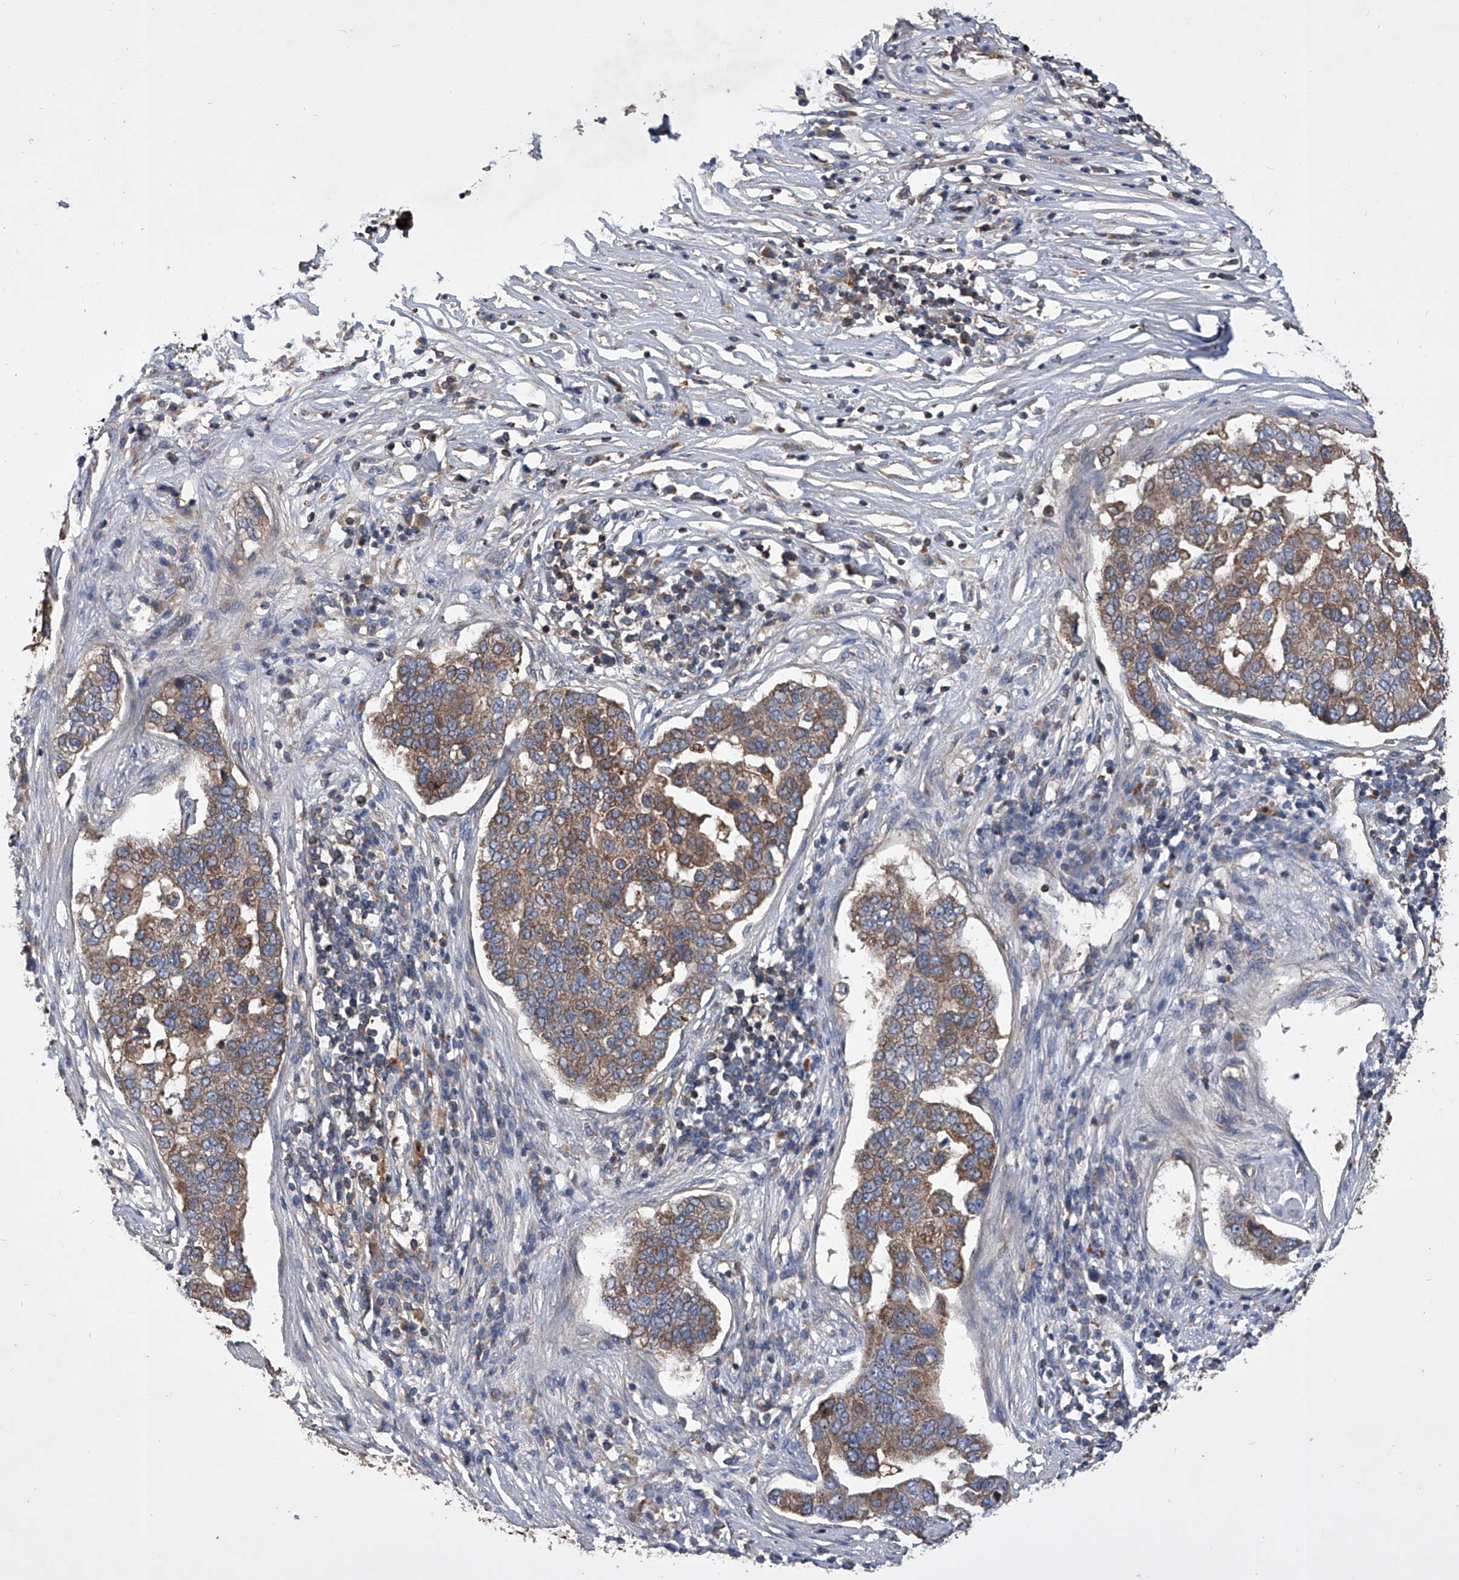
{"staining": {"intensity": "moderate", "quantity": ">75%", "location": "cytoplasmic/membranous"}, "tissue": "pancreatic cancer", "cell_type": "Tumor cells", "image_type": "cancer", "snomed": [{"axis": "morphology", "description": "Adenocarcinoma, NOS"}, {"axis": "topography", "description": "Pancreas"}], "caption": "IHC micrograph of pancreatic cancer stained for a protein (brown), which demonstrates medium levels of moderate cytoplasmic/membranous staining in about >75% of tumor cells.", "gene": "CUL7", "patient": {"sex": "female", "age": 61}}